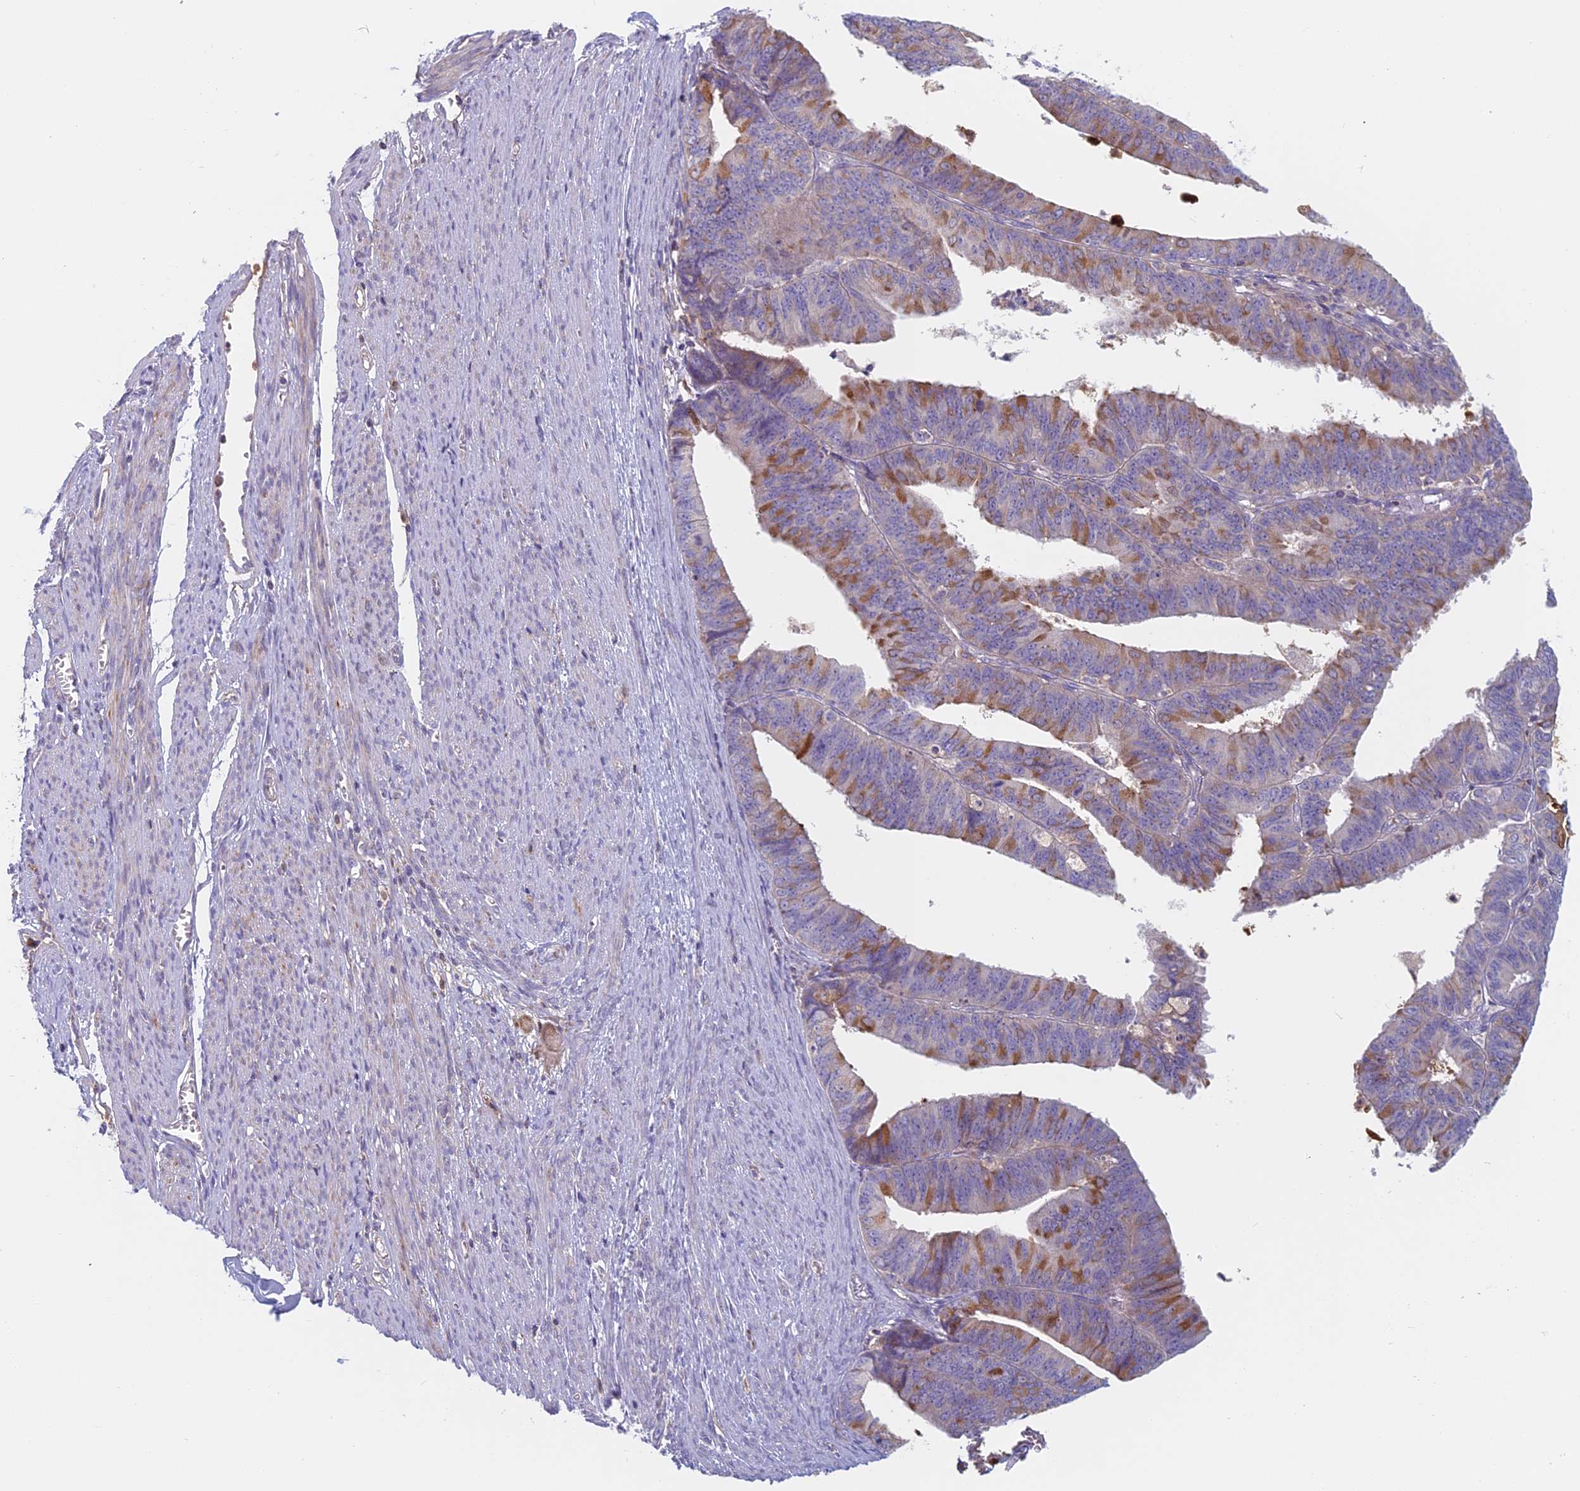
{"staining": {"intensity": "moderate", "quantity": "<25%", "location": "cytoplasmic/membranous"}, "tissue": "endometrial cancer", "cell_type": "Tumor cells", "image_type": "cancer", "snomed": [{"axis": "morphology", "description": "Adenocarcinoma, NOS"}, {"axis": "topography", "description": "Endometrium"}], "caption": "The photomicrograph demonstrates immunohistochemical staining of endometrial cancer. There is moderate cytoplasmic/membranous positivity is appreciated in approximately <25% of tumor cells.", "gene": "IFTAP", "patient": {"sex": "female", "age": 73}}